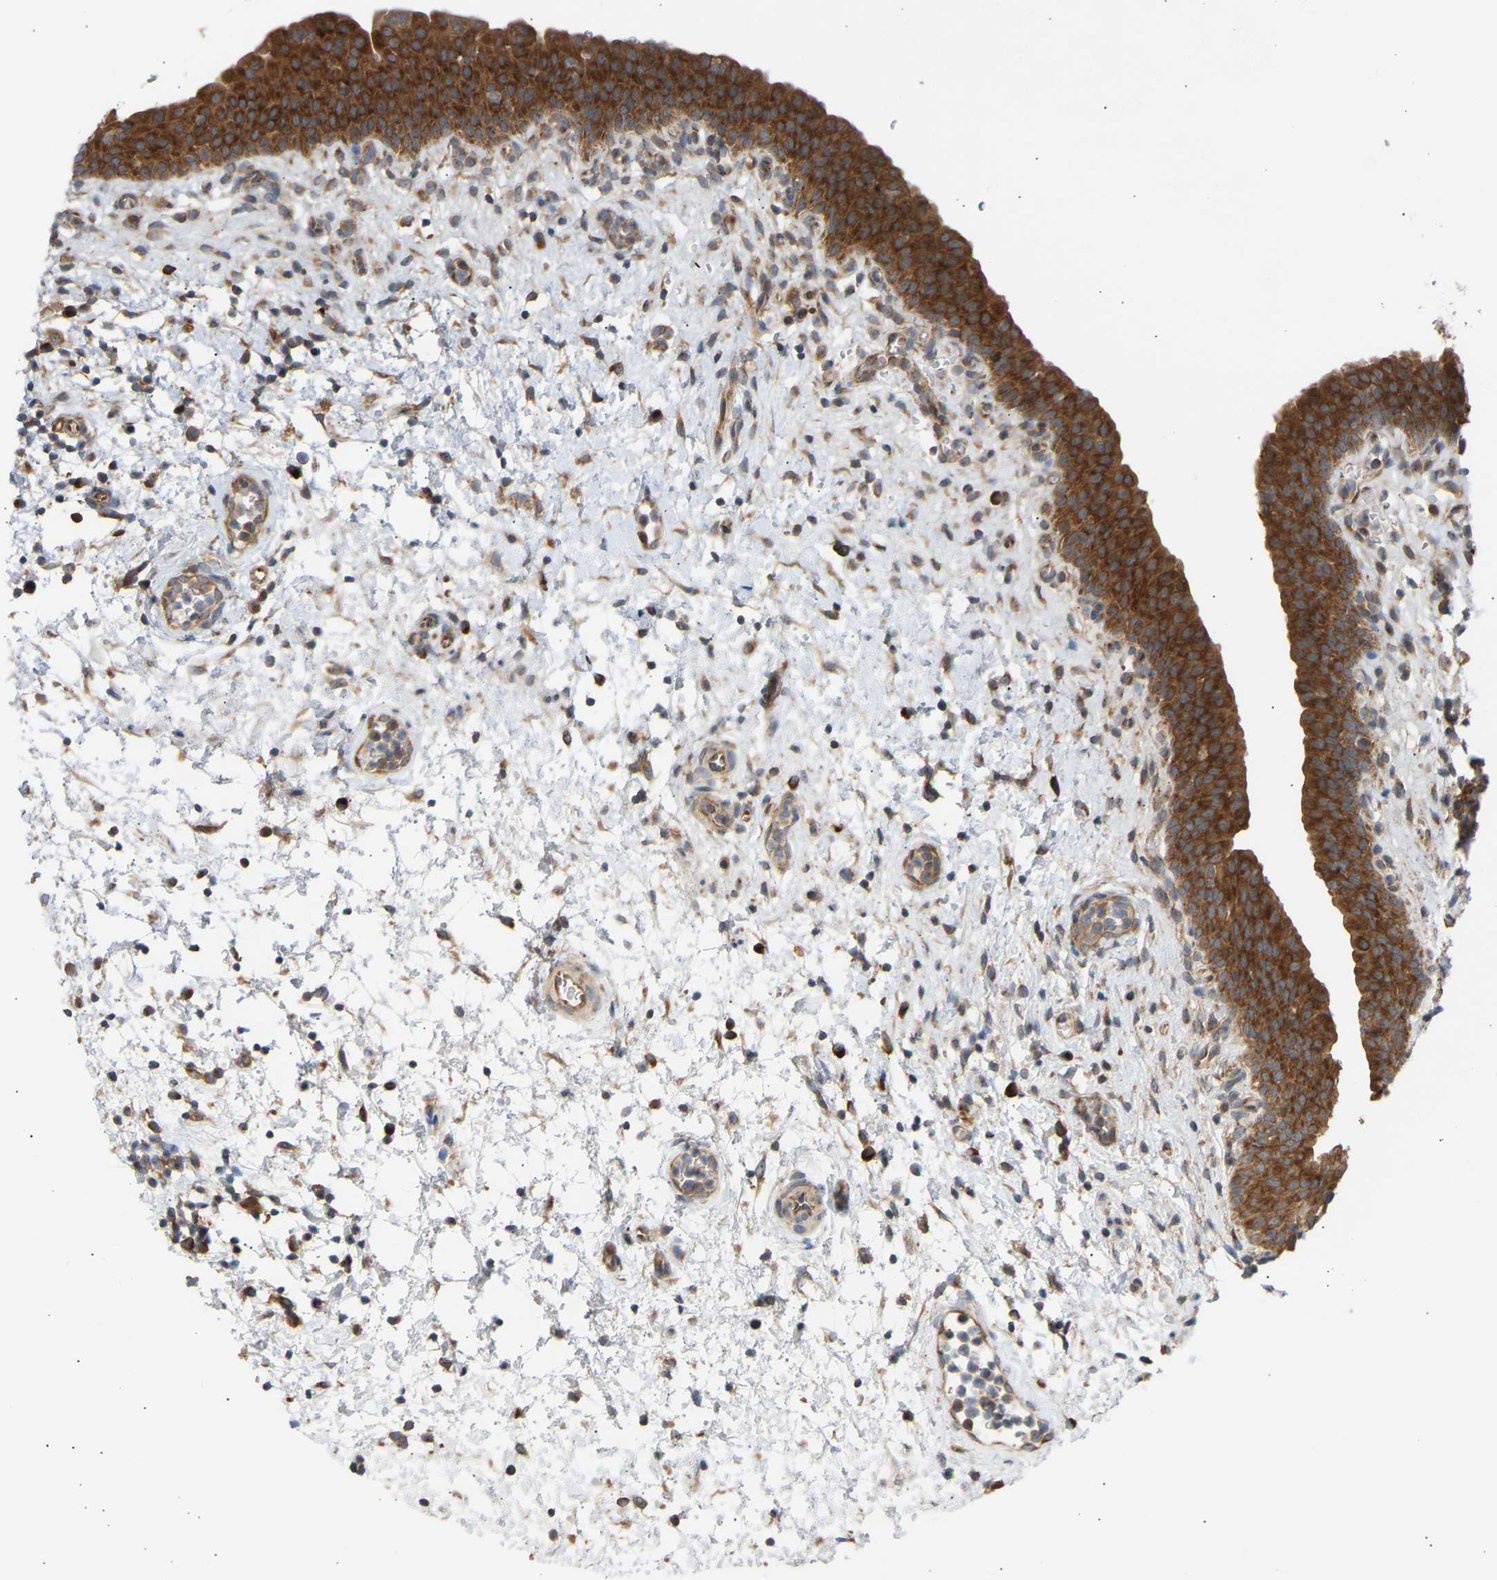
{"staining": {"intensity": "strong", "quantity": ">75%", "location": "cytoplasmic/membranous"}, "tissue": "urinary bladder", "cell_type": "Urothelial cells", "image_type": "normal", "snomed": [{"axis": "morphology", "description": "Normal tissue, NOS"}, {"axis": "topography", "description": "Urinary bladder"}], "caption": "A photomicrograph of urinary bladder stained for a protein demonstrates strong cytoplasmic/membranous brown staining in urothelial cells. (DAB (3,3'-diaminobenzidine) = brown stain, brightfield microscopy at high magnification).", "gene": "GCN1", "patient": {"sex": "male", "age": 37}}